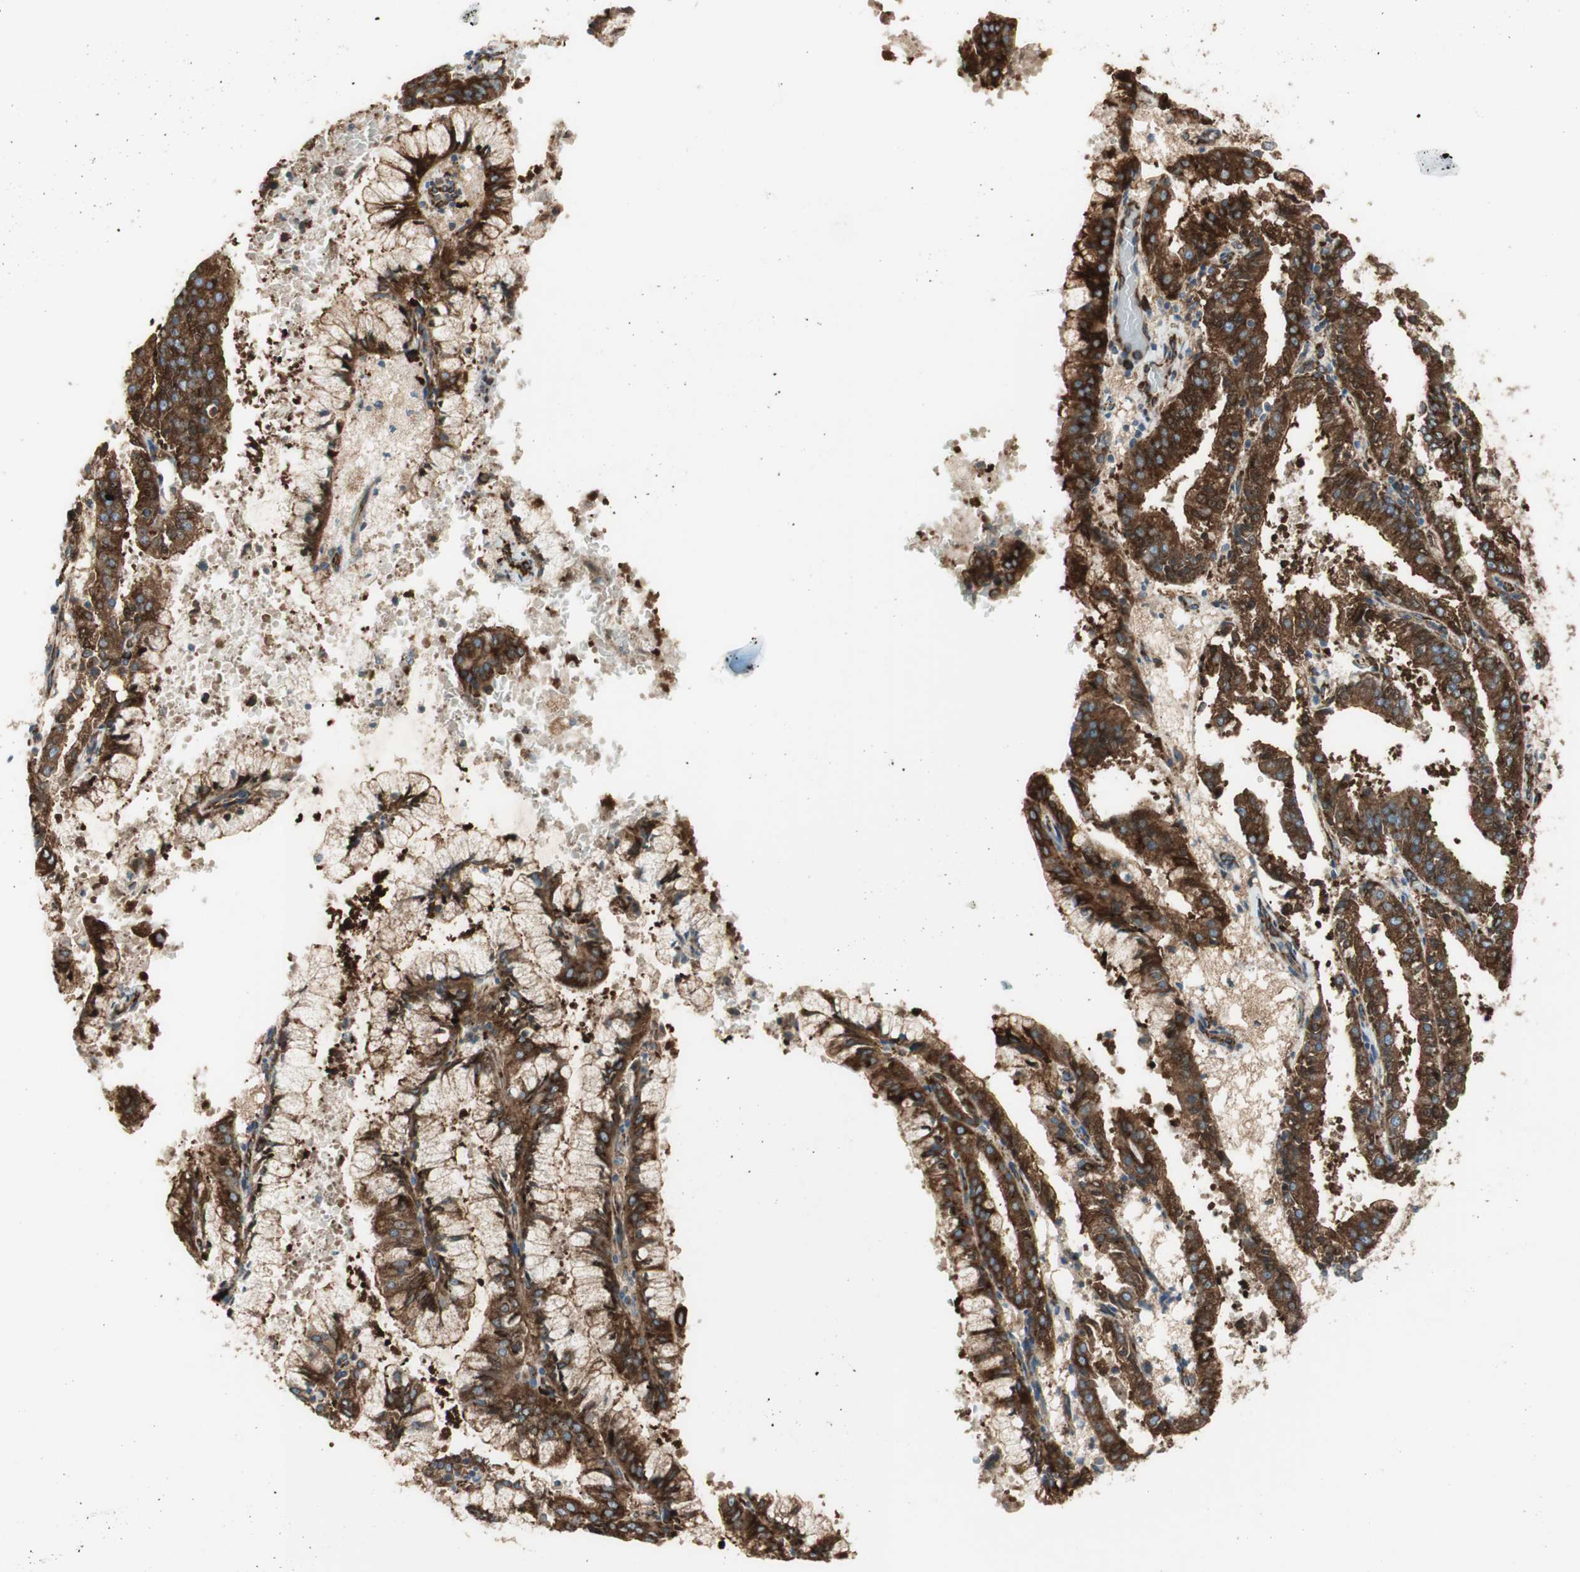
{"staining": {"intensity": "strong", "quantity": ">75%", "location": "cytoplasmic/membranous"}, "tissue": "endometrial cancer", "cell_type": "Tumor cells", "image_type": "cancer", "snomed": [{"axis": "morphology", "description": "Adenocarcinoma, NOS"}, {"axis": "topography", "description": "Endometrium"}], "caption": "Strong cytoplasmic/membranous protein staining is identified in about >75% of tumor cells in endometrial adenocarcinoma.", "gene": "RRBP1", "patient": {"sex": "female", "age": 63}}